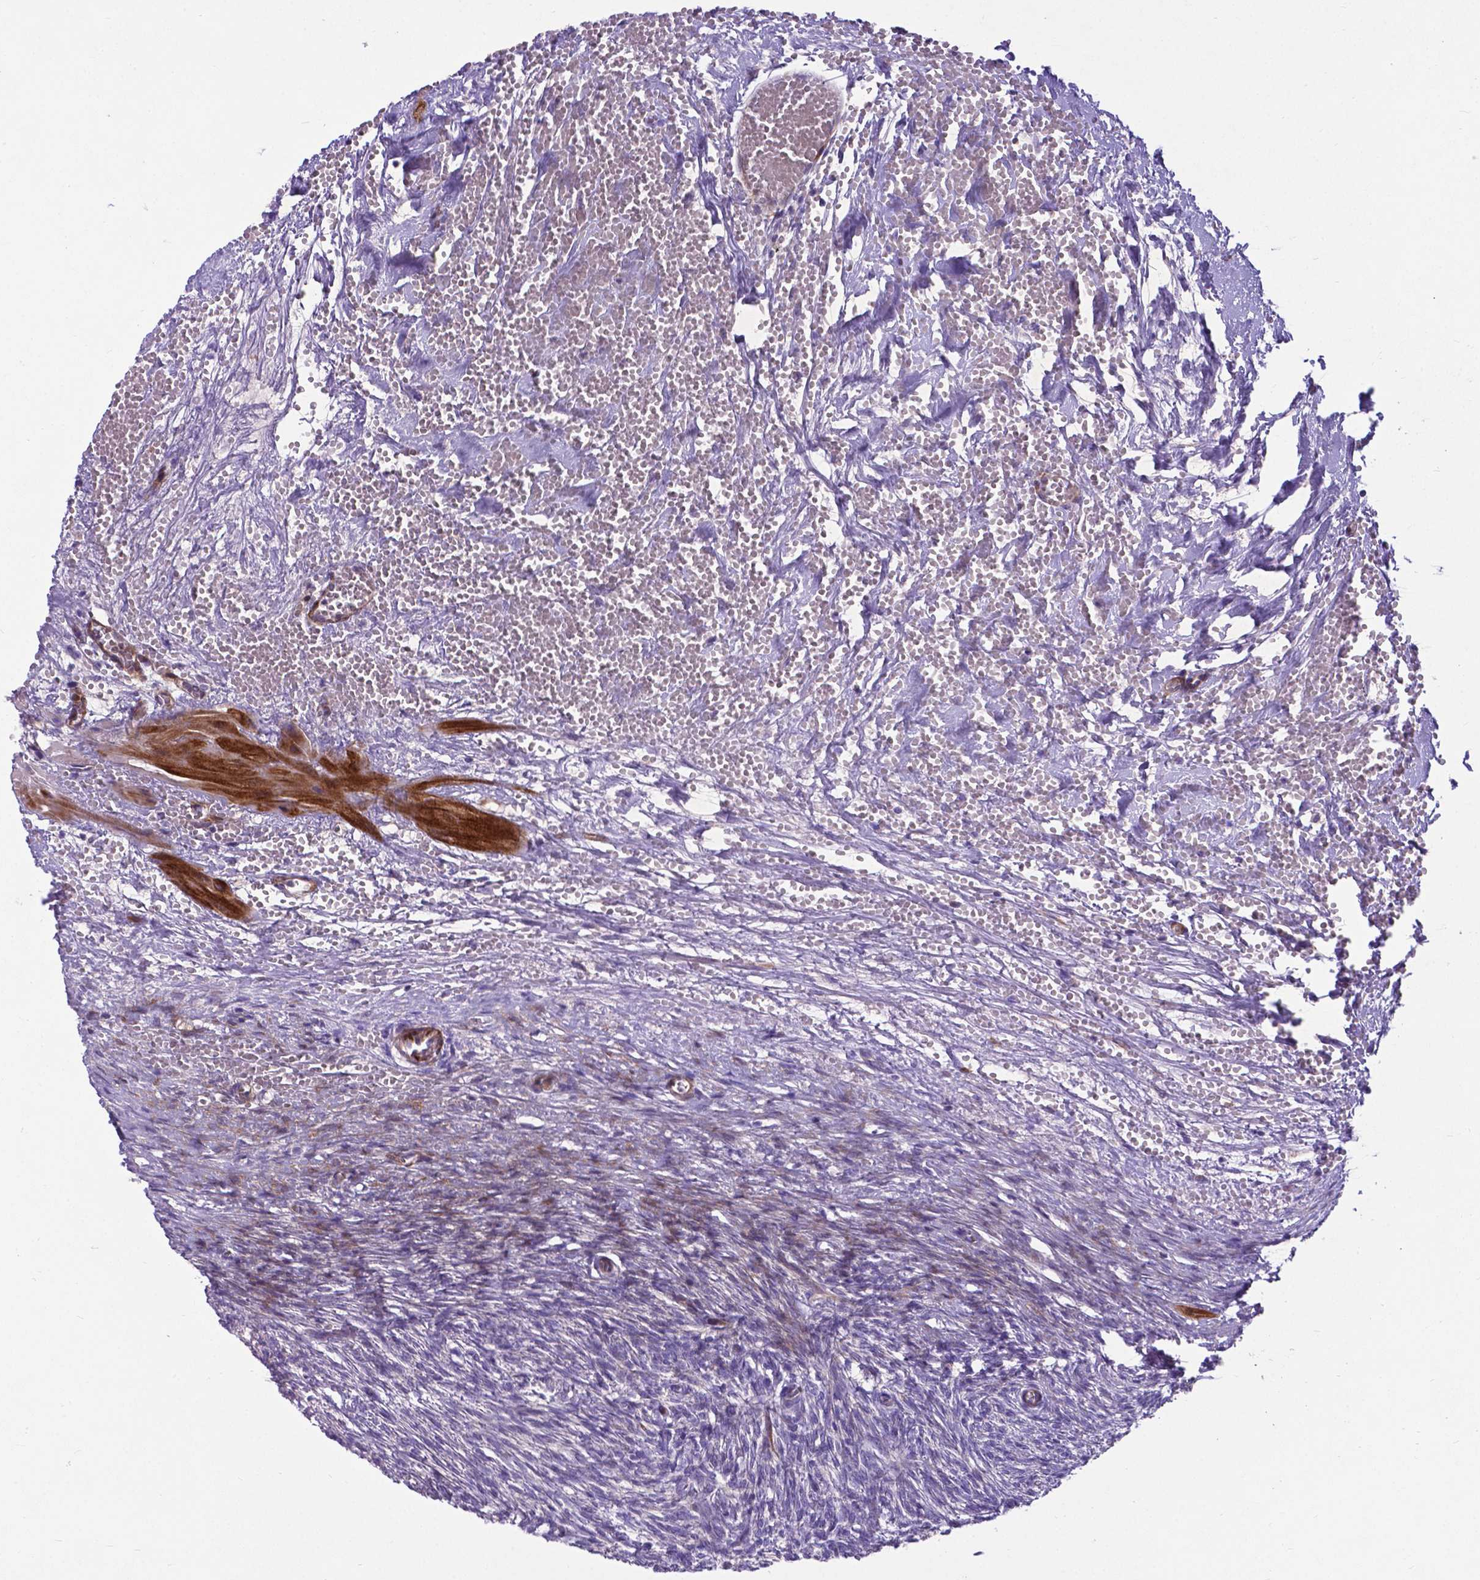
{"staining": {"intensity": "negative", "quantity": "none", "location": "none"}, "tissue": "ovary", "cell_type": "Ovarian stroma cells", "image_type": "normal", "snomed": [{"axis": "morphology", "description": "Normal tissue, NOS"}, {"axis": "topography", "description": "Ovary"}], "caption": "IHC histopathology image of unremarkable ovary: ovary stained with DAB (3,3'-diaminobenzidine) displays no significant protein positivity in ovarian stroma cells.", "gene": "PFKFB4", "patient": {"sex": "female", "age": 46}}